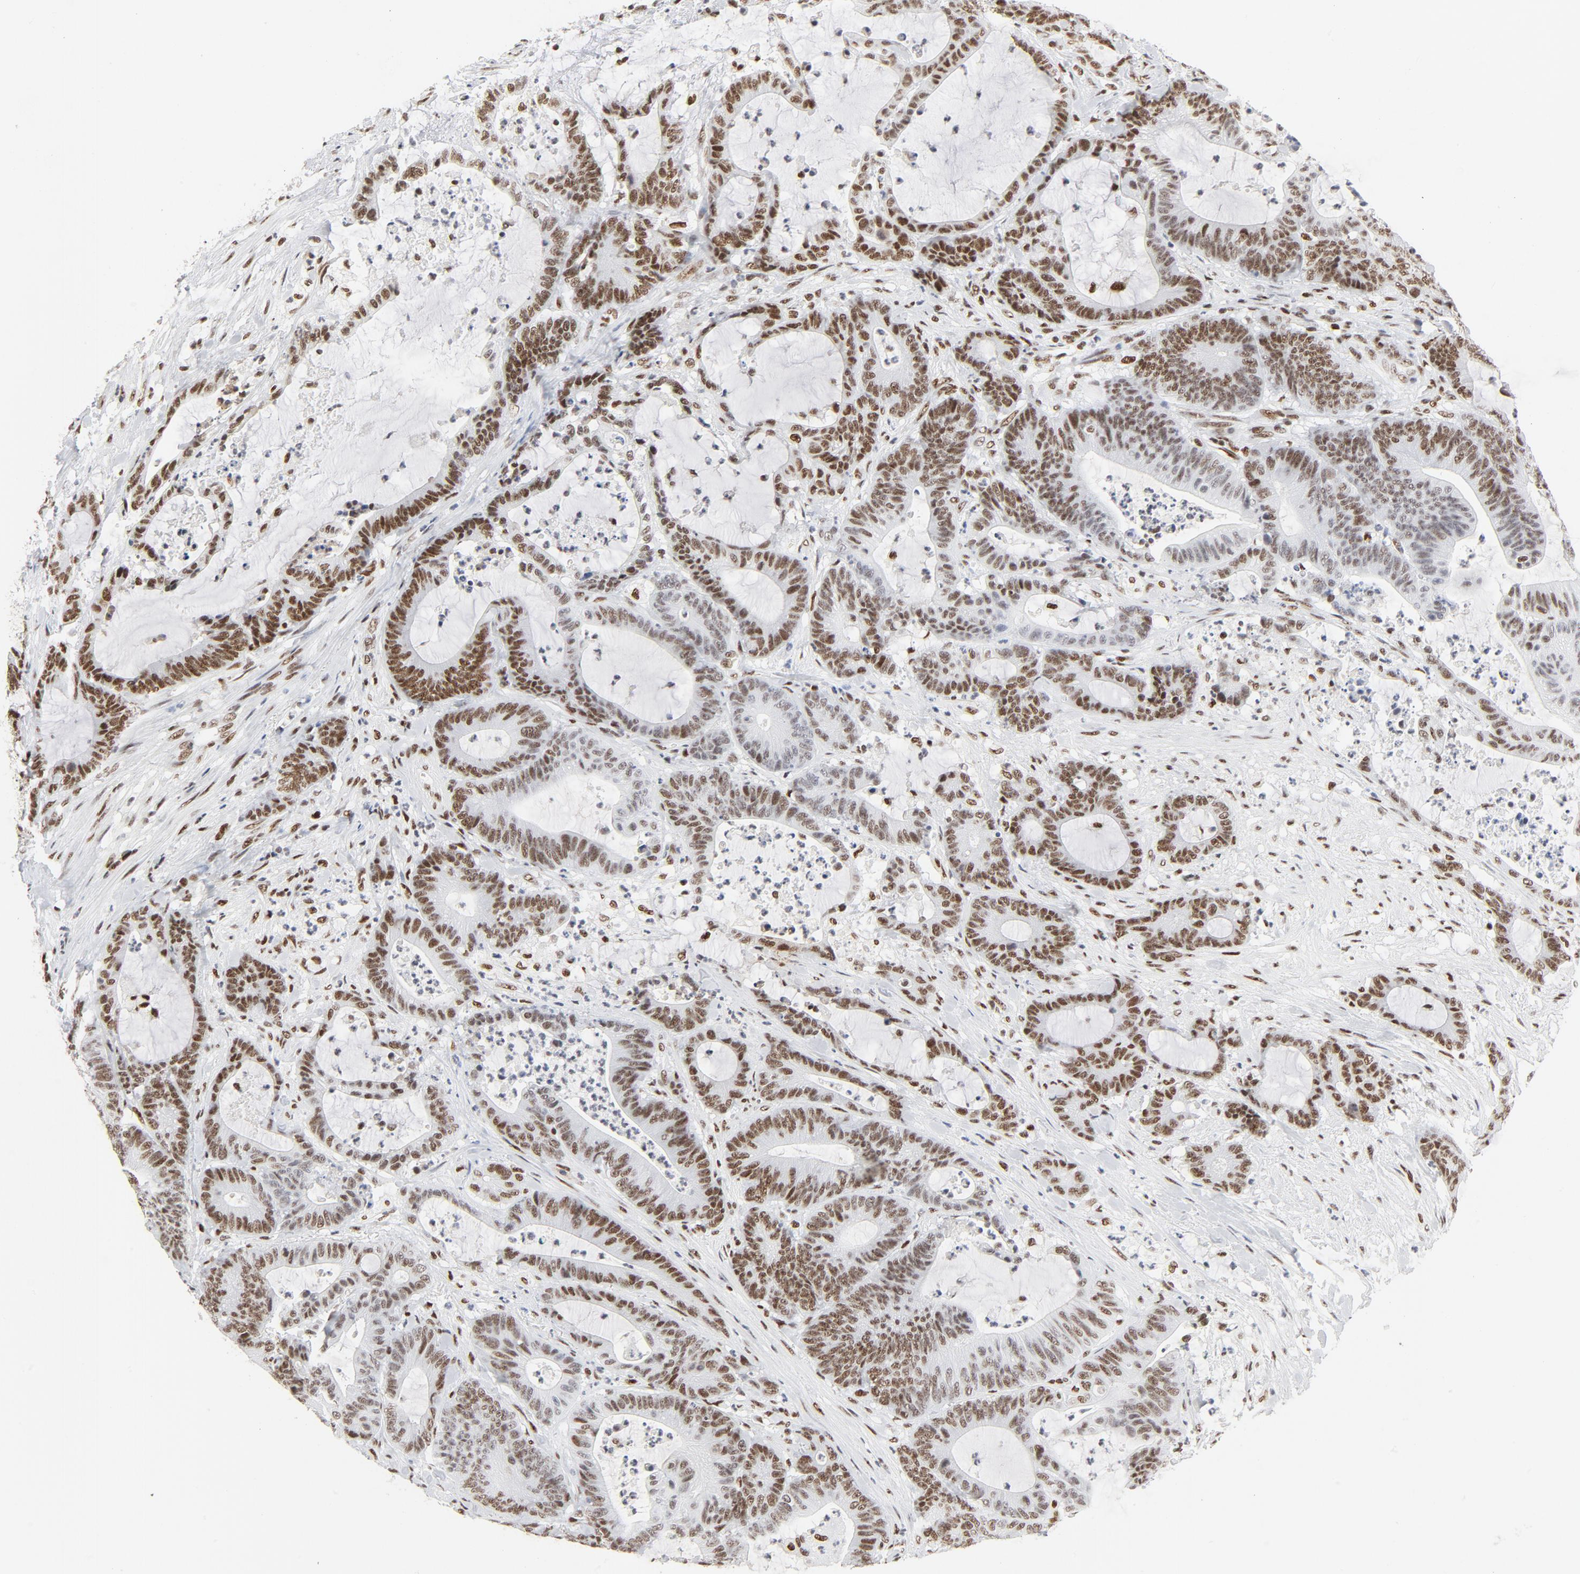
{"staining": {"intensity": "moderate", "quantity": ">75%", "location": "nuclear"}, "tissue": "colorectal cancer", "cell_type": "Tumor cells", "image_type": "cancer", "snomed": [{"axis": "morphology", "description": "Adenocarcinoma, NOS"}, {"axis": "topography", "description": "Colon"}], "caption": "Immunohistochemistry (DAB) staining of adenocarcinoma (colorectal) exhibits moderate nuclear protein staining in approximately >75% of tumor cells.", "gene": "GTF2H1", "patient": {"sex": "female", "age": 84}}